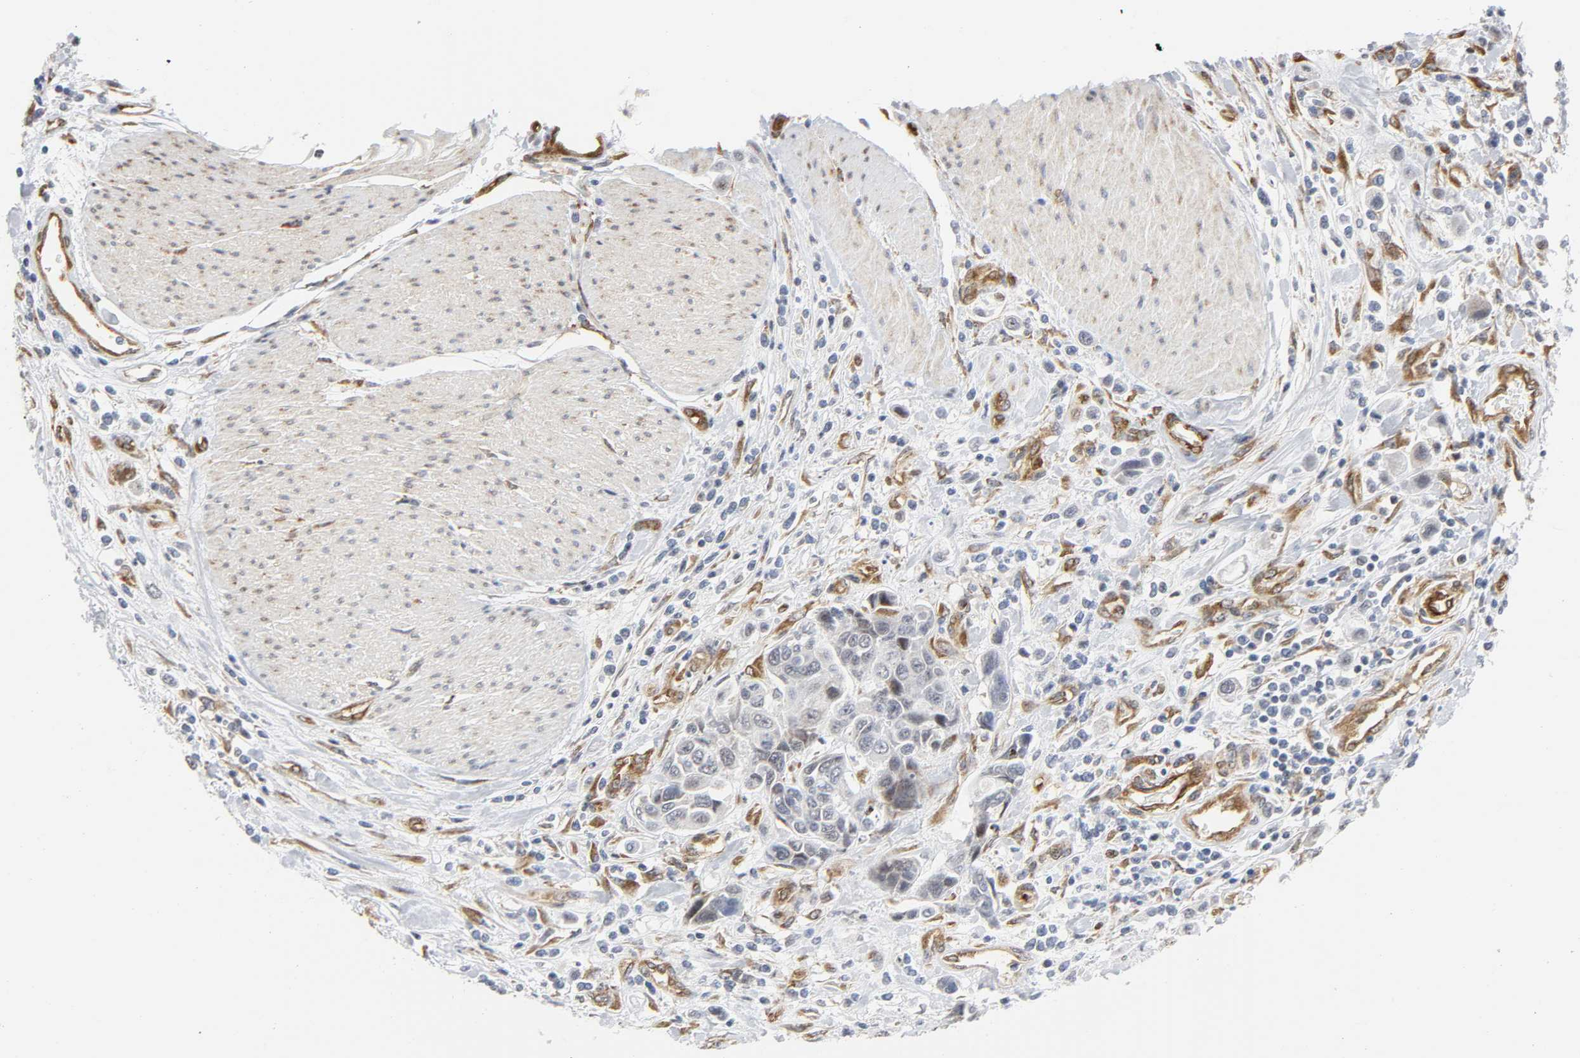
{"staining": {"intensity": "negative", "quantity": "none", "location": "none"}, "tissue": "urothelial cancer", "cell_type": "Tumor cells", "image_type": "cancer", "snomed": [{"axis": "morphology", "description": "Urothelial carcinoma, High grade"}, {"axis": "topography", "description": "Urinary bladder"}], "caption": "Protein analysis of urothelial cancer demonstrates no significant expression in tumor cells.", "gene": "DOCK1", "patient": {"sex": "male", "age": 50}}